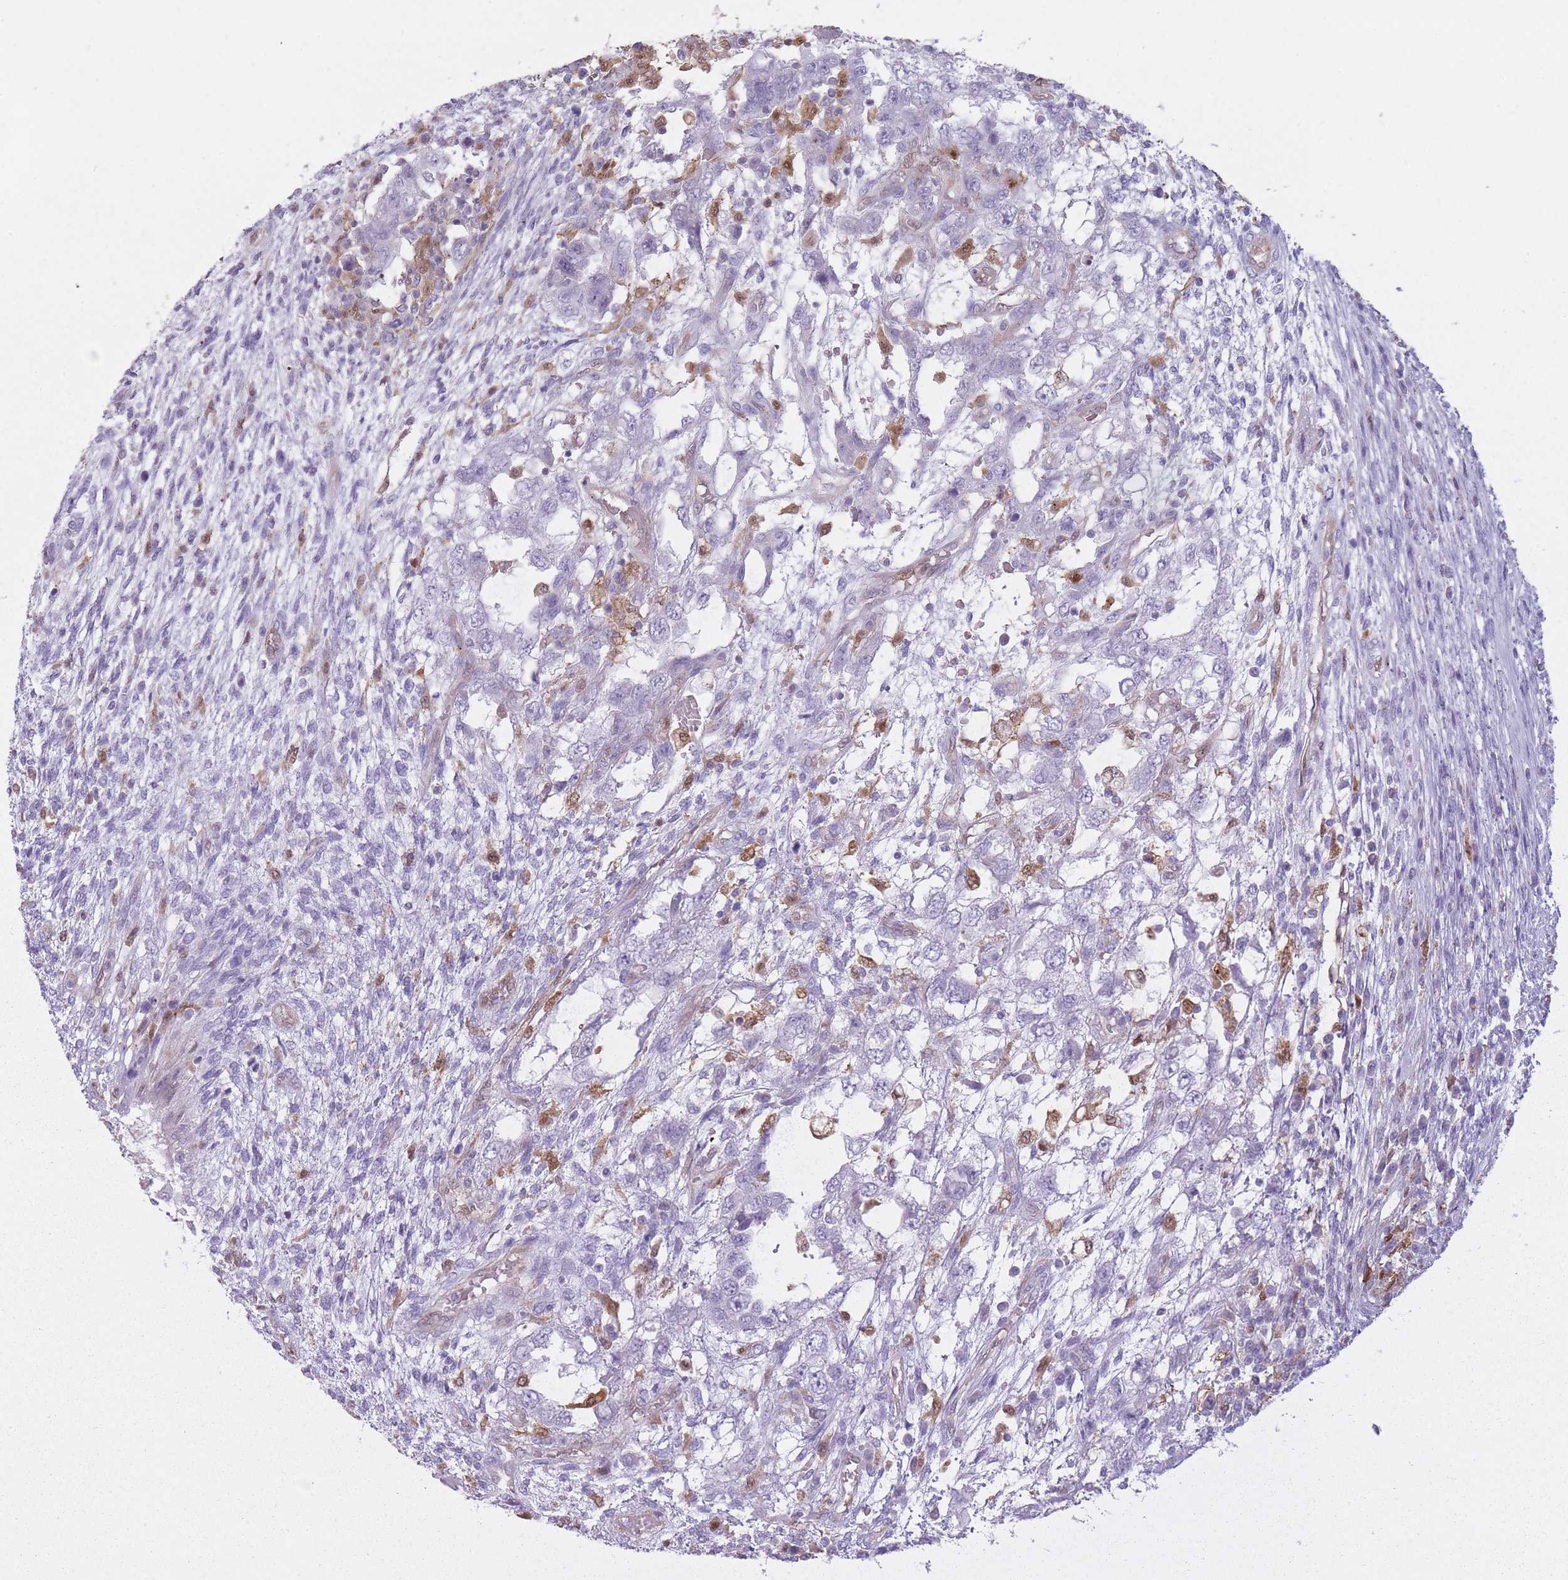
{"staining": {"intensity": "negative", "quantity": "none", "location": "none"}, "tissue": "testis cancer", "cell_type": "Tumor cells", "image_type": "cancer", "snomed": [{"axis": "morphology", "description": "Carcinoma, Embryonal, NOS"}, {"axis": "topography", "description": "Testis"}], "caption": "Tumor cells show no significant protein expression in embryonal carcinoma (testis). (DAB IHC visualized using brightfield microscopy, high magnification).", "gene": "LGALS9", "patient": {"sex": "male", "age": 26}}